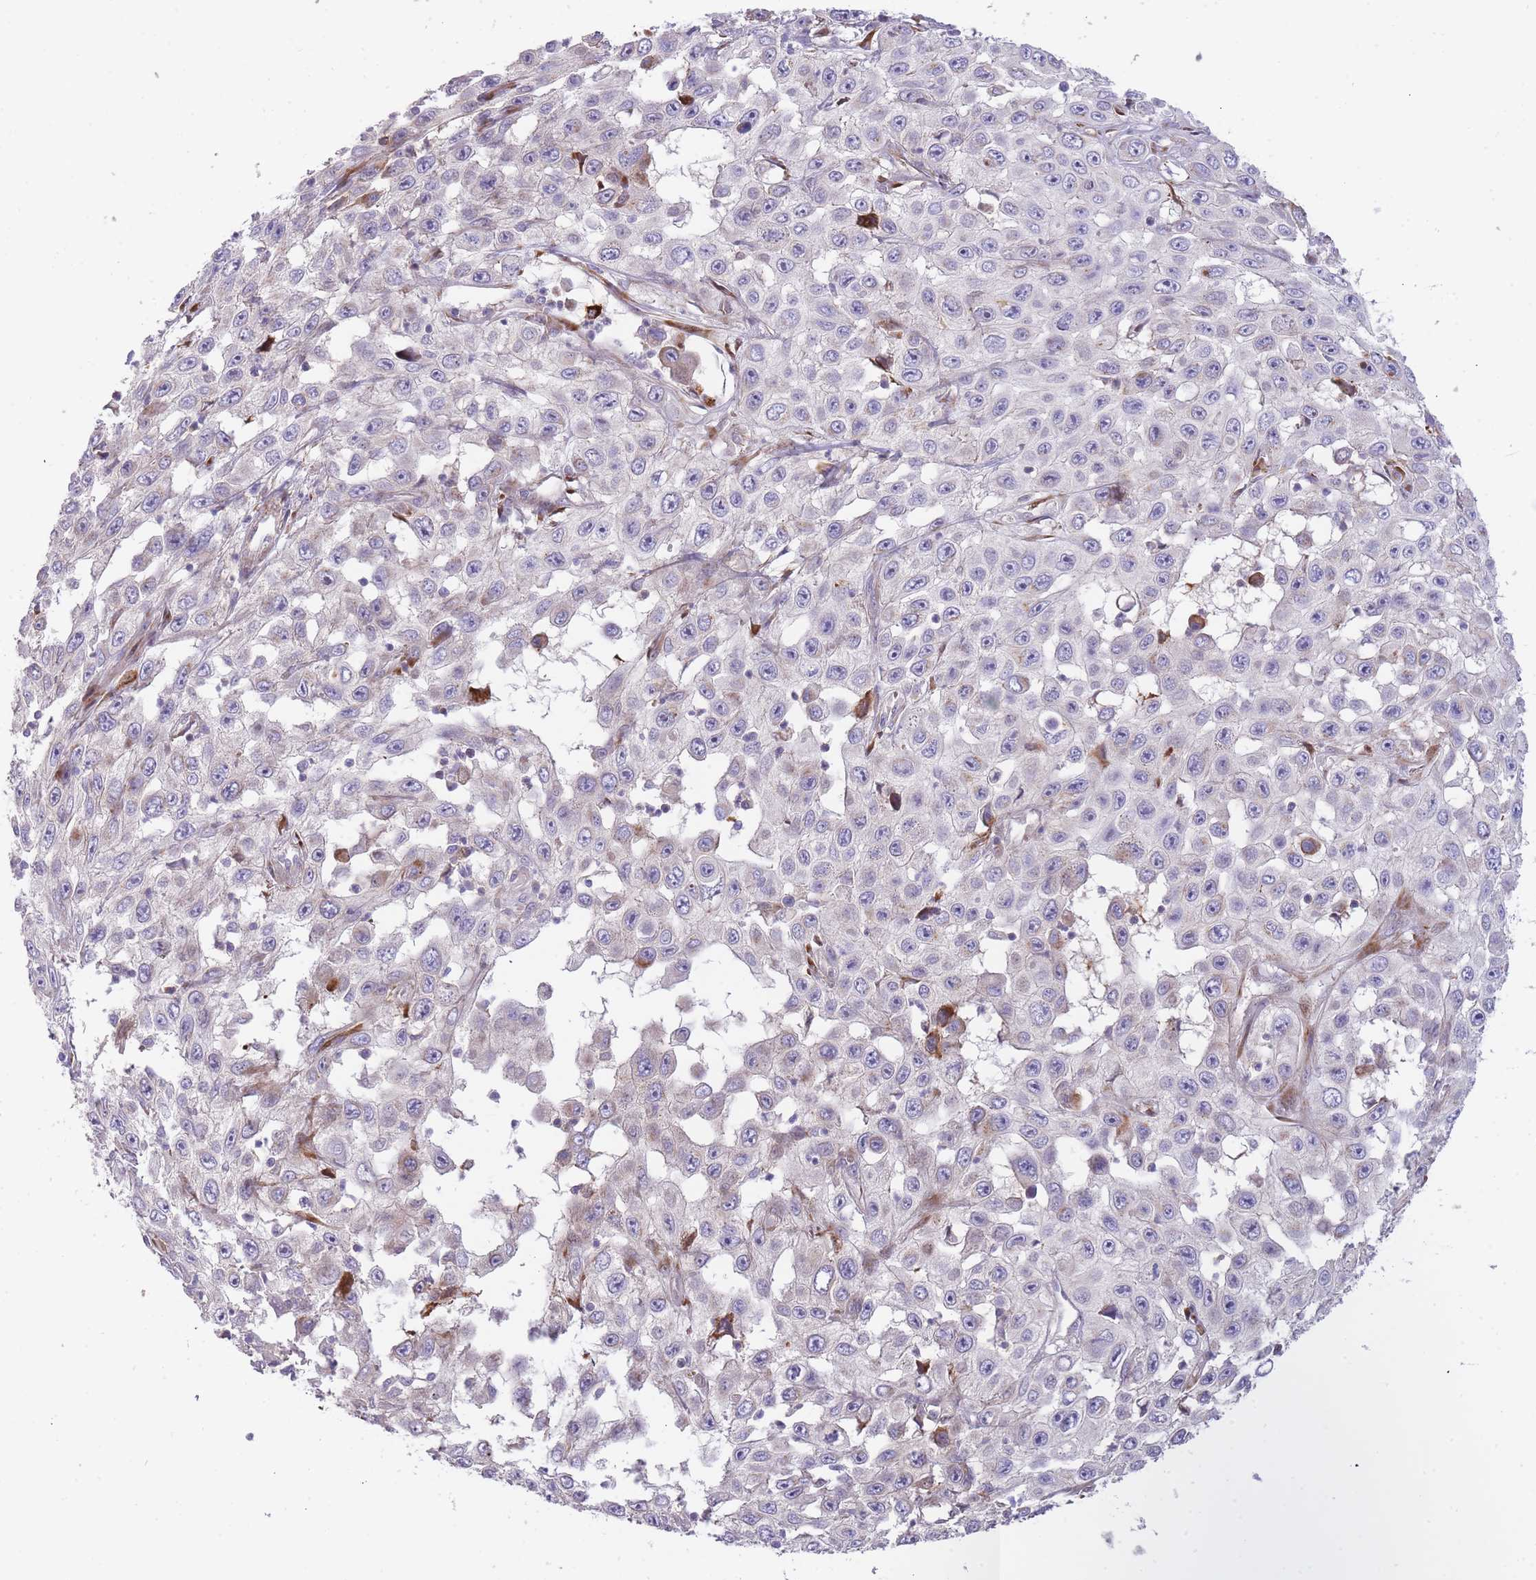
{"staining": {"intensity": "negative", "quantity": "none", "location": "none"}, "tissue": "skin cancer", "cell_type": "Tumor cells", "image_type": "cancer", "snomed": [{"axis": "morphology", "description": "Squamous cell carcinoma, NOS"}, {"axis": "topography", "description": "Skin"}], "caption": "IHC photomicrograph of human skin cancer (squamous cell carcinoma) stained for a protein (brown), which displays no positivity in tumor cells.", "gene": "ATP5MC2", "patient": {"sex": "male", "age": 82}}